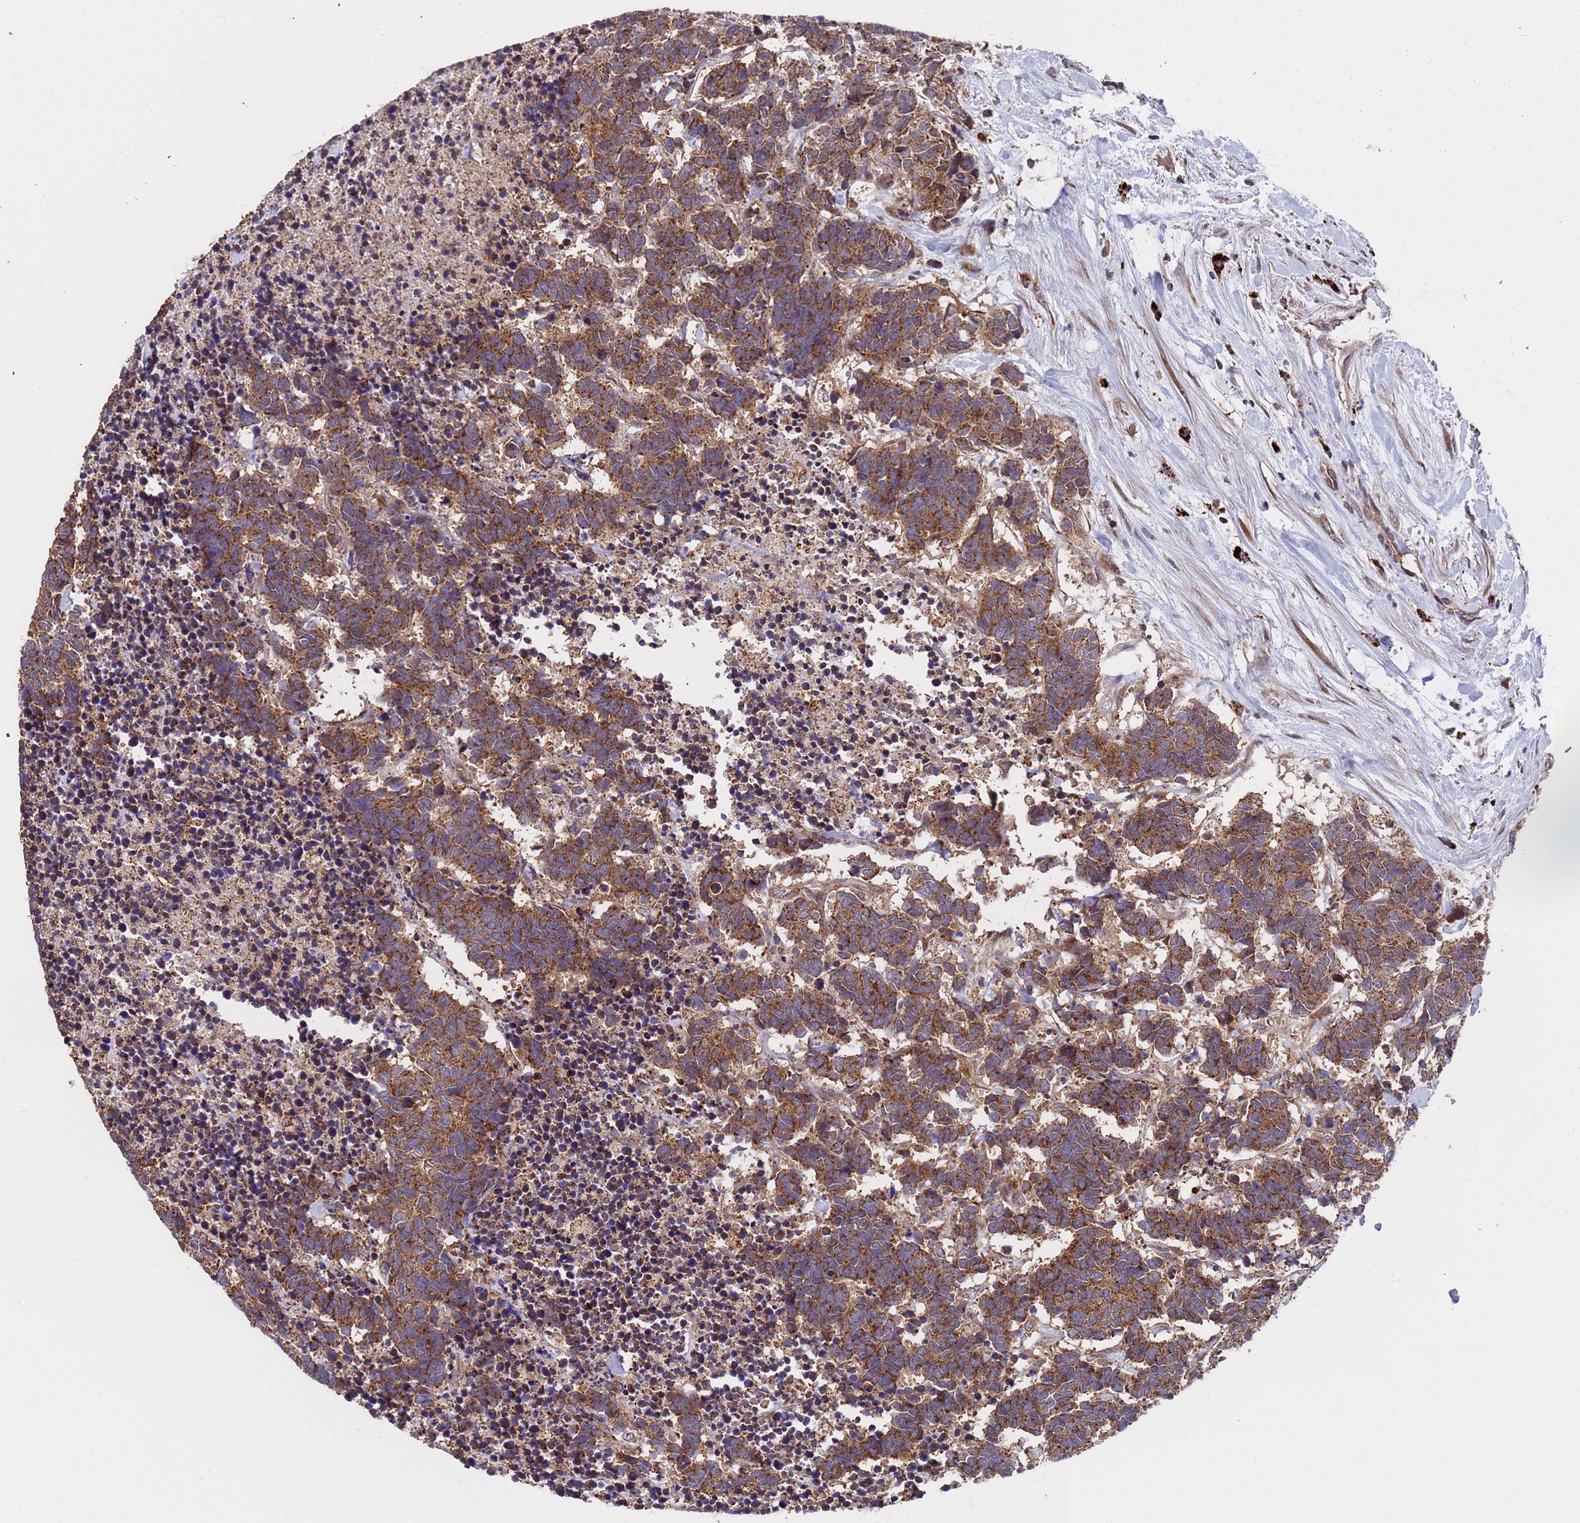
{"staining": {"intensity": "strong", "quantity": ">75%", "location": "cytoplasmic/membranous"}, "tissue": "carcinoid", "cell_type": "Tumor cells", "image_type": "cancer", "snomed": [{"axis": "morphology", "description": "Carcinoma, NOS"}, {"axis": "morphology", "description": "Carcinoid, malignant, NOS"}, {"axis": "topography", "description": "Urinary bladder"}], "caption": "DAB (3,3'-diaminobenzidine) immunohistochemical staining of human carcinoma reveals strong cytoplasmic/membranous protein staining in approximately >75% of tumor cells.", "gene": "TSR3", "patient": {"sex": "male", "age": 57}}